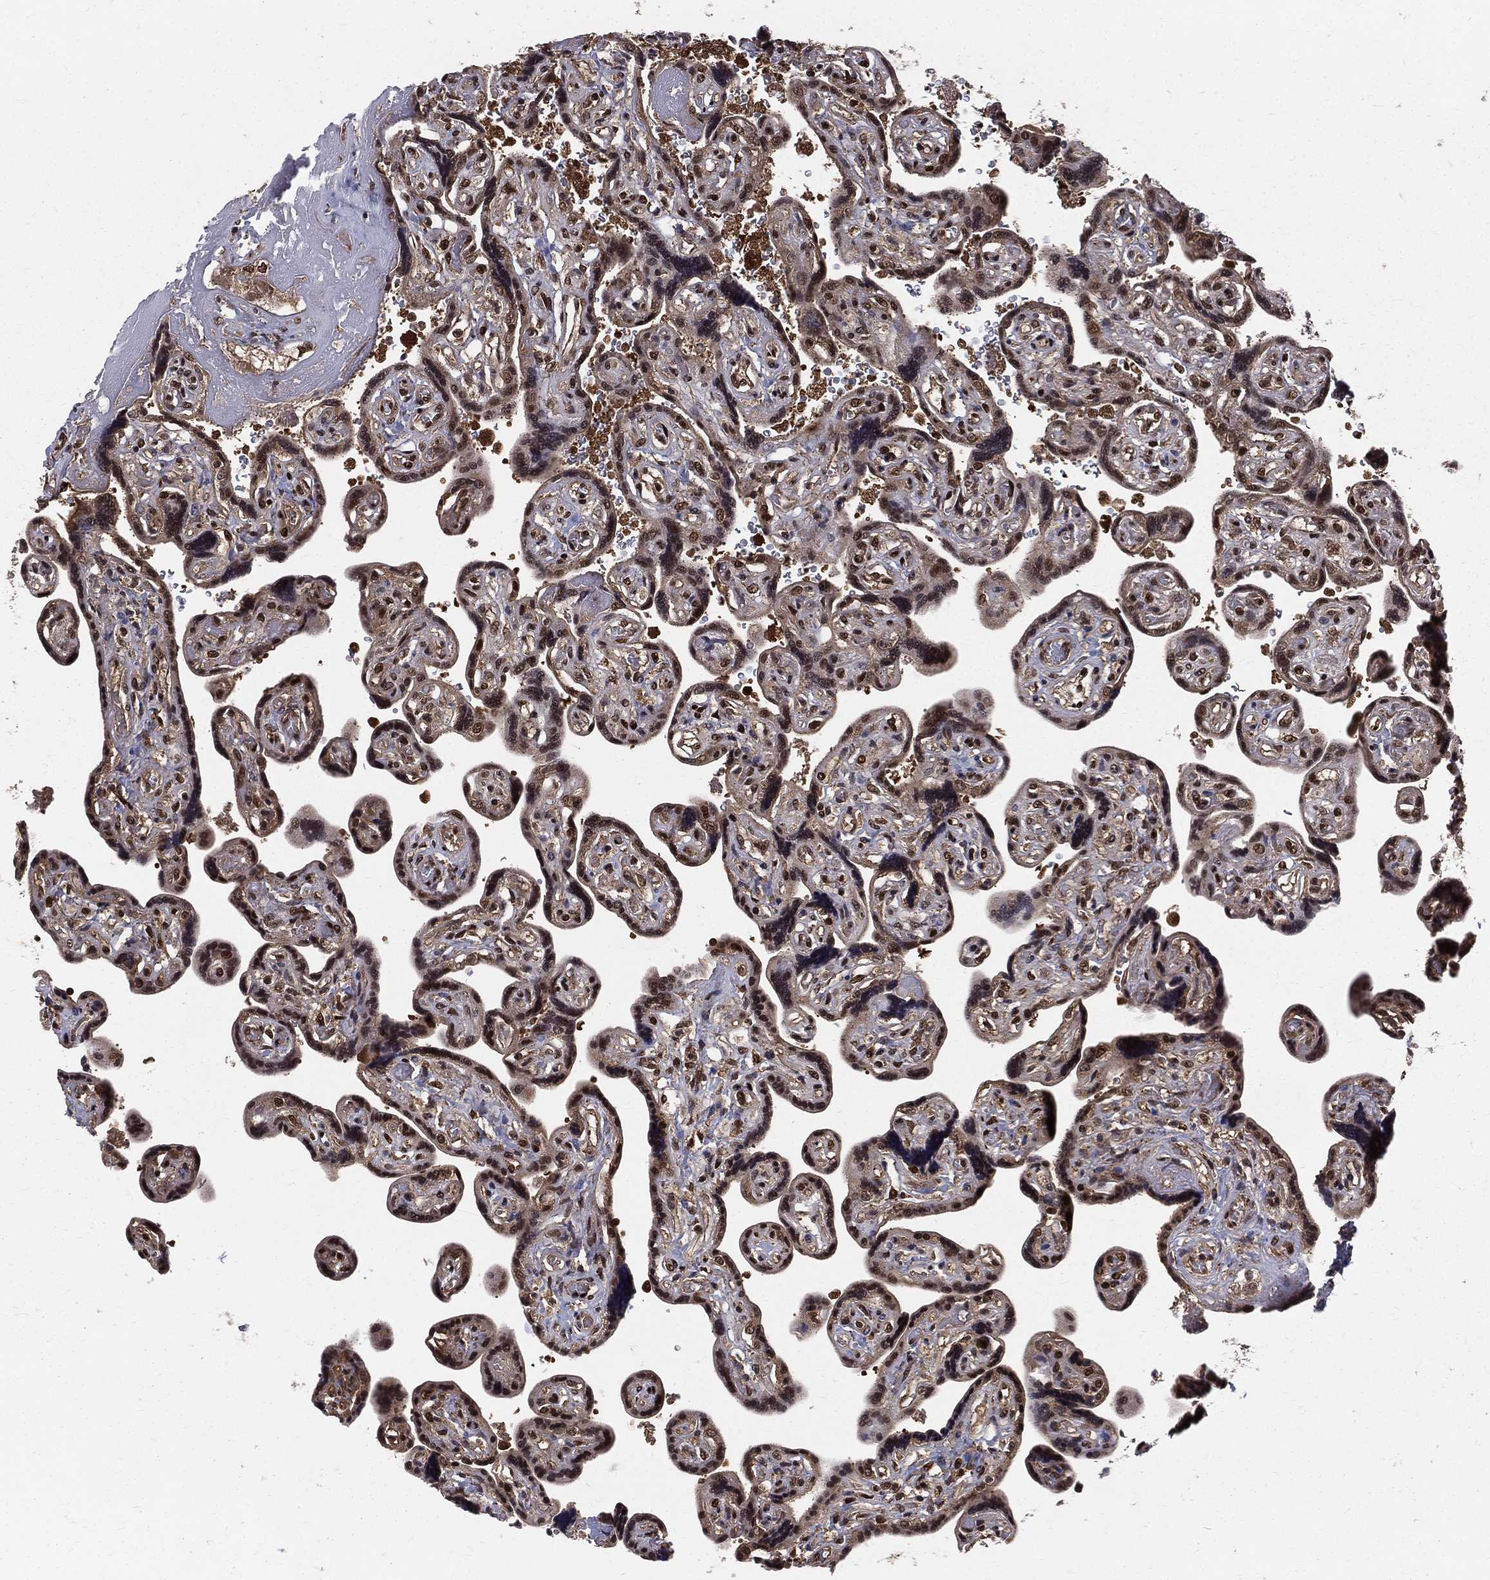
{"staining": {"intensity": "strong", "quantity": ">75%", "location": "nuclear"}, "tissue": "placenta", "cell_type": "Decidual cells", "image_type": "normal", "snomed": [{"axis": "morphology", "description": "Normal tissue, NOS"}, {"axis": "topography", "description": "Placenta"}], "caption": "Immunohistochemical staining of normal placenta displays >75% levels of strong nuclear protein positivity in approximately >75% of decidual cells.", "gene": "COPS4", "patient": {"sex": "female", "age": 32}}